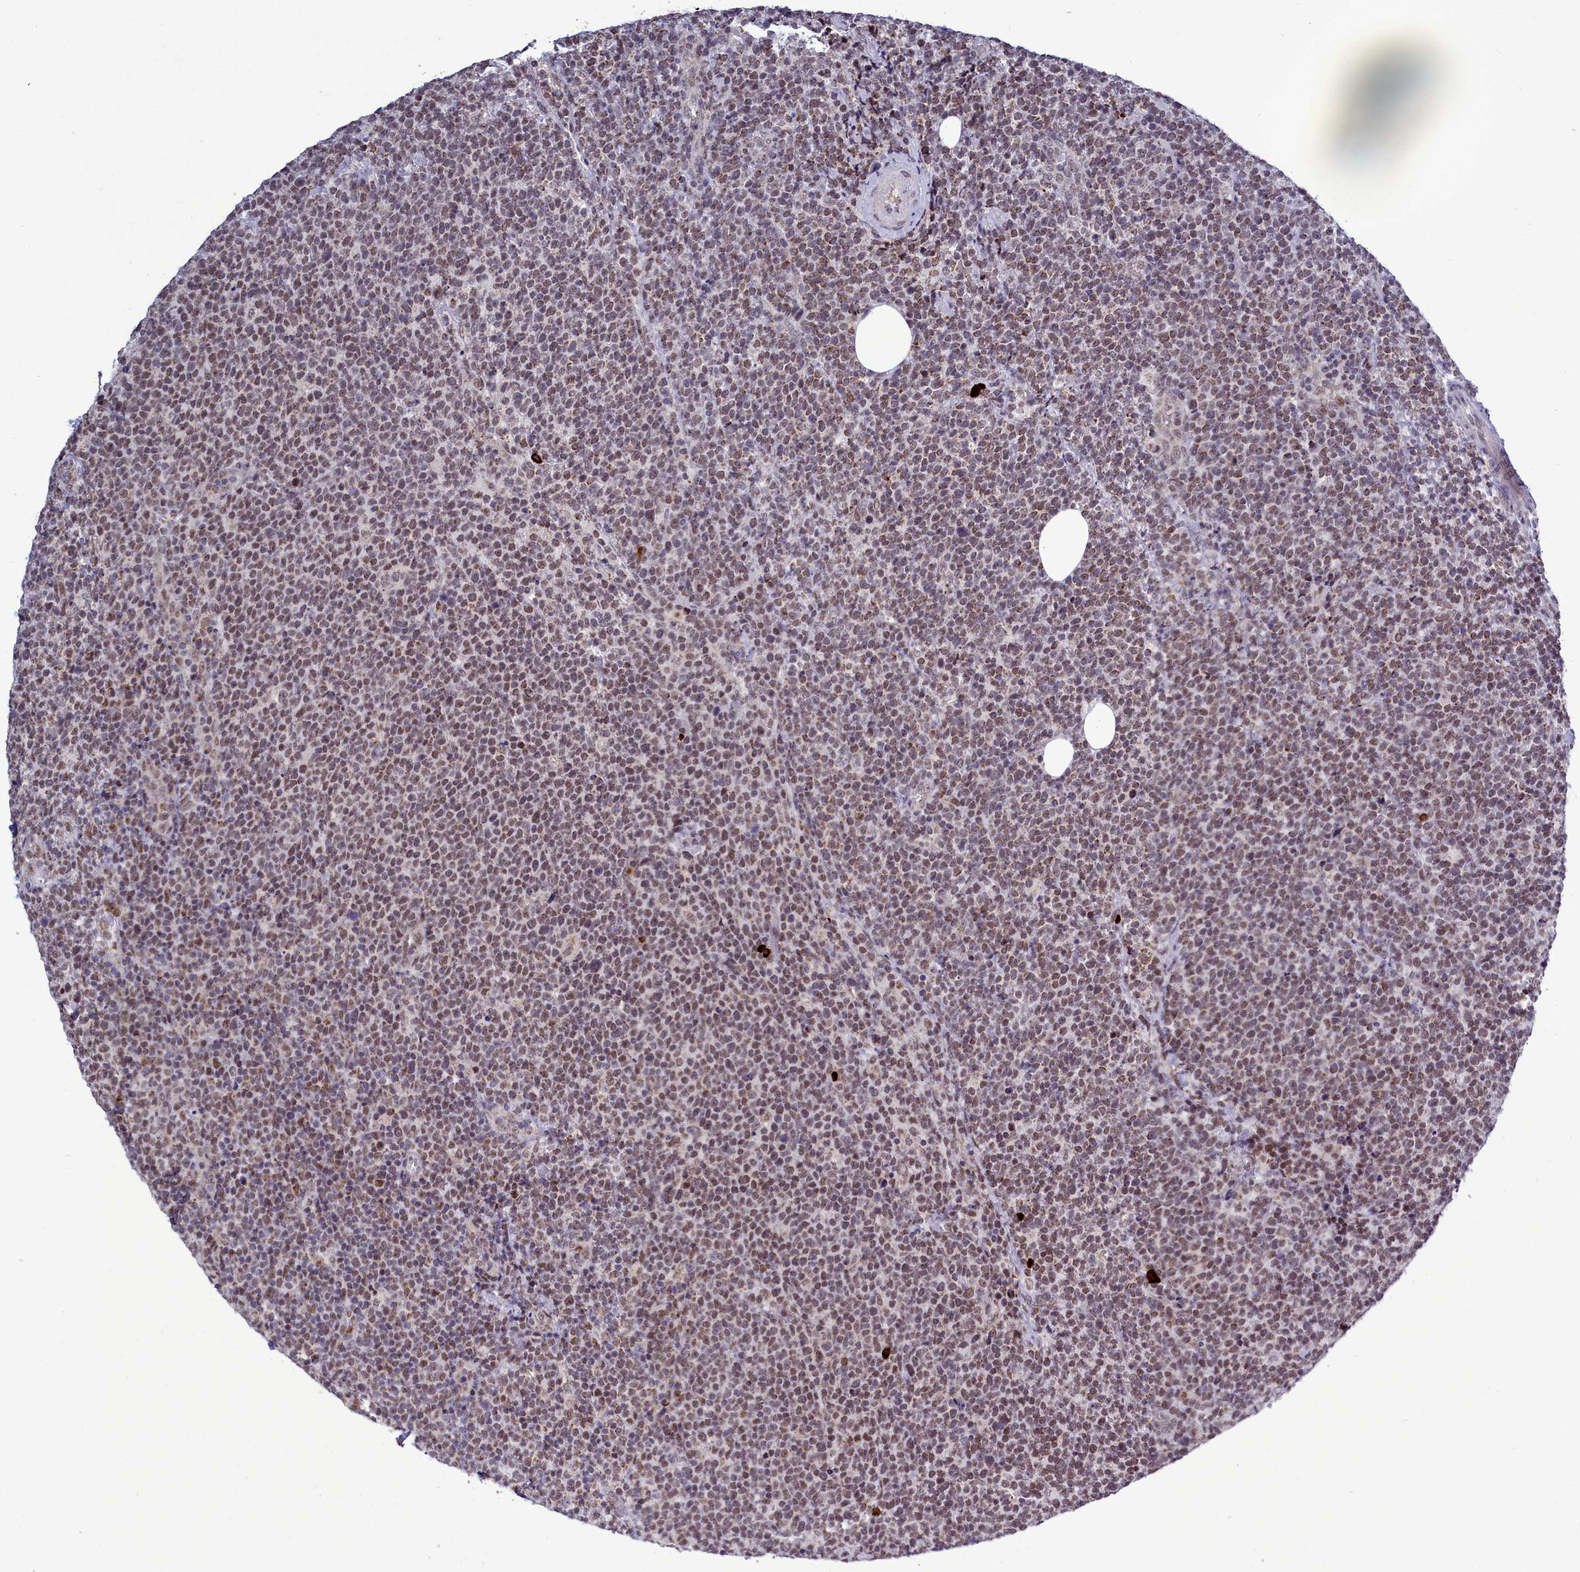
{"staining": {"intensity": "moderate", "quantity": ">75%", "location": "nuclear"}, "tissue": "lymphoma", "cell_type": "Tumor cells", "image_type": "cancer", "snomed": [{"axis": "morphology", "description": "Malignant lymphoma, non-Hodgkin's type, High grade"}, {"axis": "topography", "description": "Lymph node"}], "caption": "Protein analysis of lymphoma tissue demonstrates moderate nuclear expression in approximately >75% of tumor cells.", "gene": "POM121L2", "patient": {"sex": "male", "age": 61}}